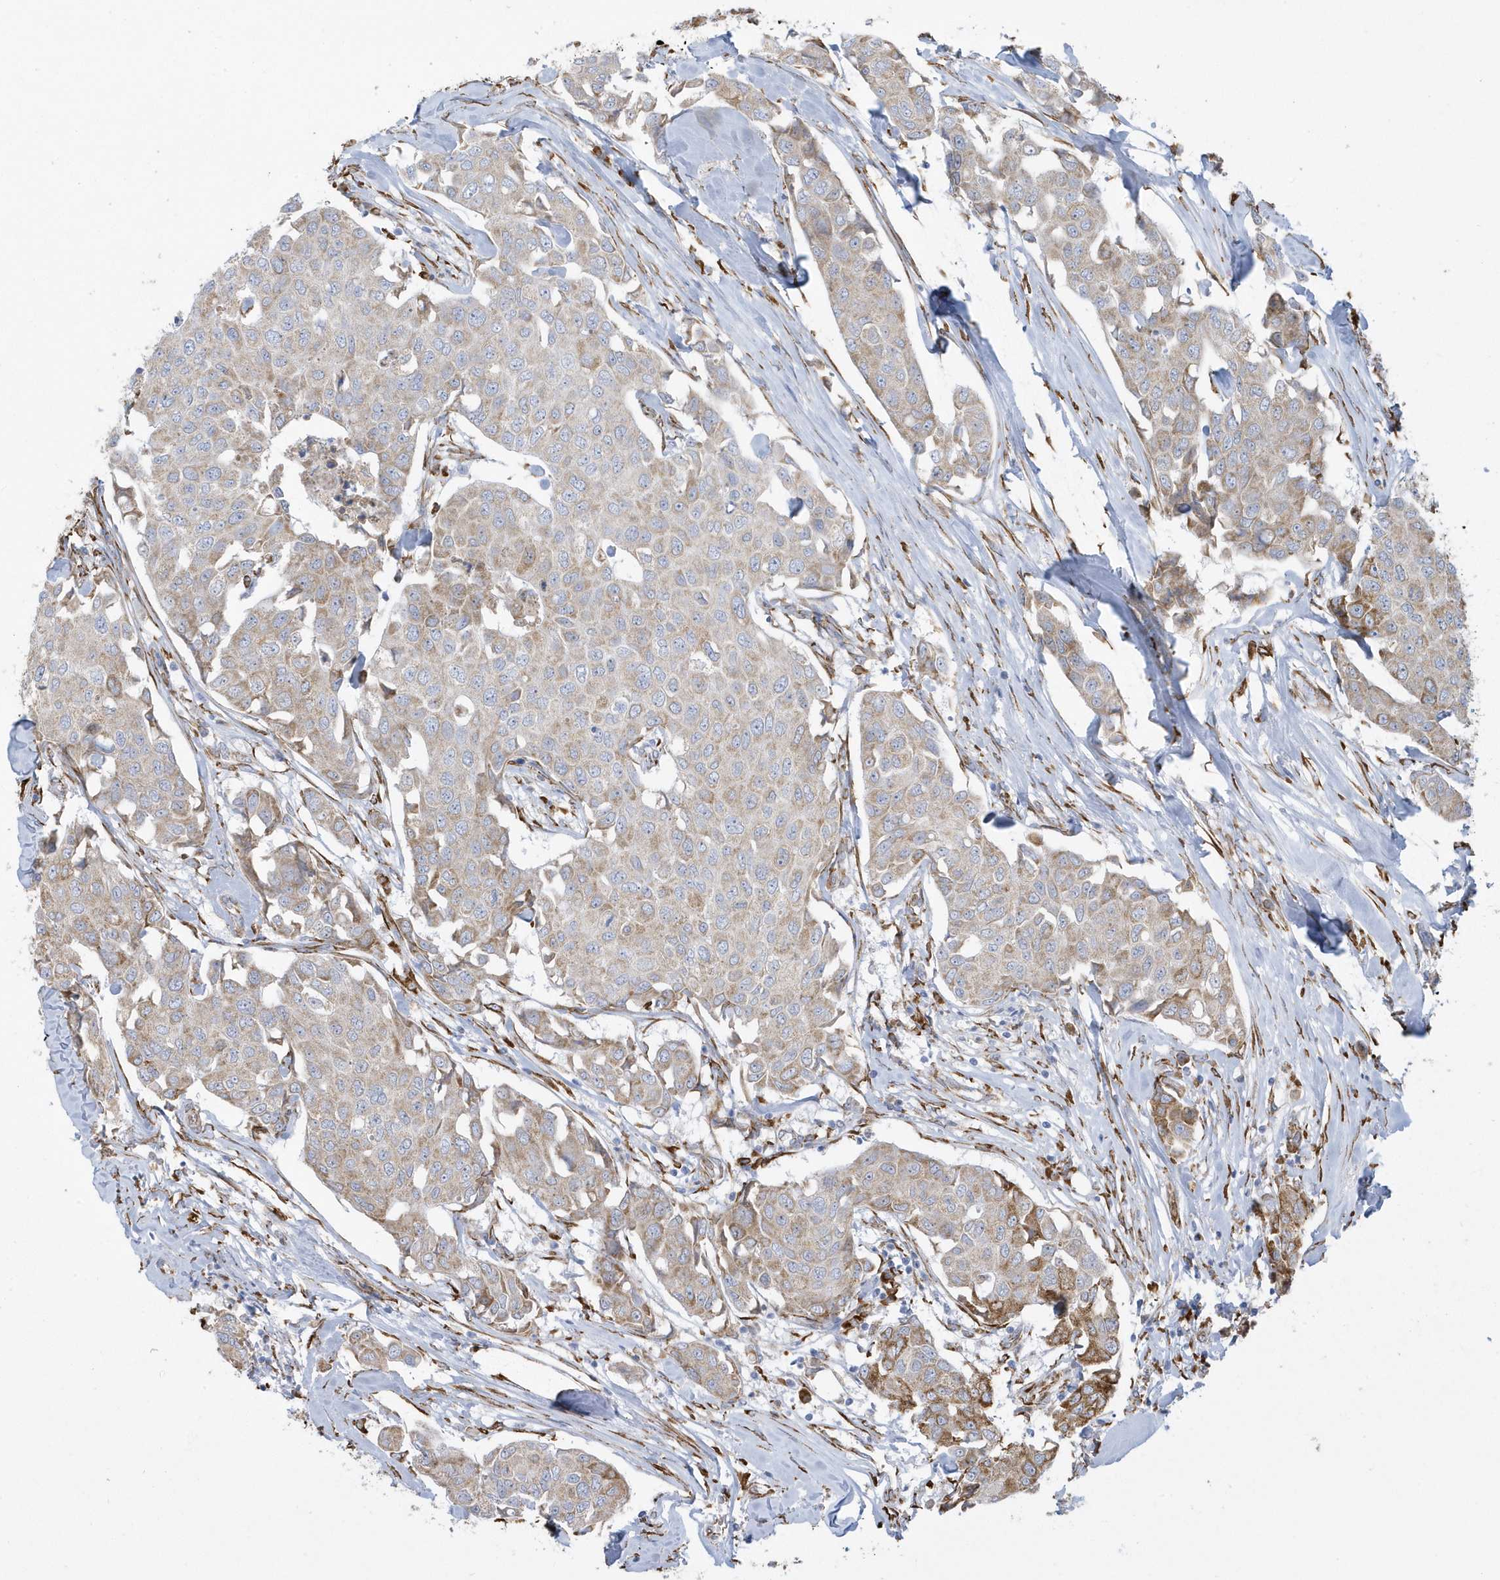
{"staining": {"intensity": "moderate", "quantity": "25%-75%", "location": "cytoplasmic/membranous"}, "tissue": "breast cancer", "cell_type": "Tumor cells", "image_type": "cancer", "snomed": [{"axis": "morphology", "description": "Duct carcinoma"}, {"axis": "topography", "description": "Breast"}], "caption": "Protein expression by immunohistochemistry shows moderate cytoplasmic/membranous positivity in about 25%-75% of tumor cells in breast cancer.", "gene": "DCAF1", "patient": {"sex": "female", "age": 80}}